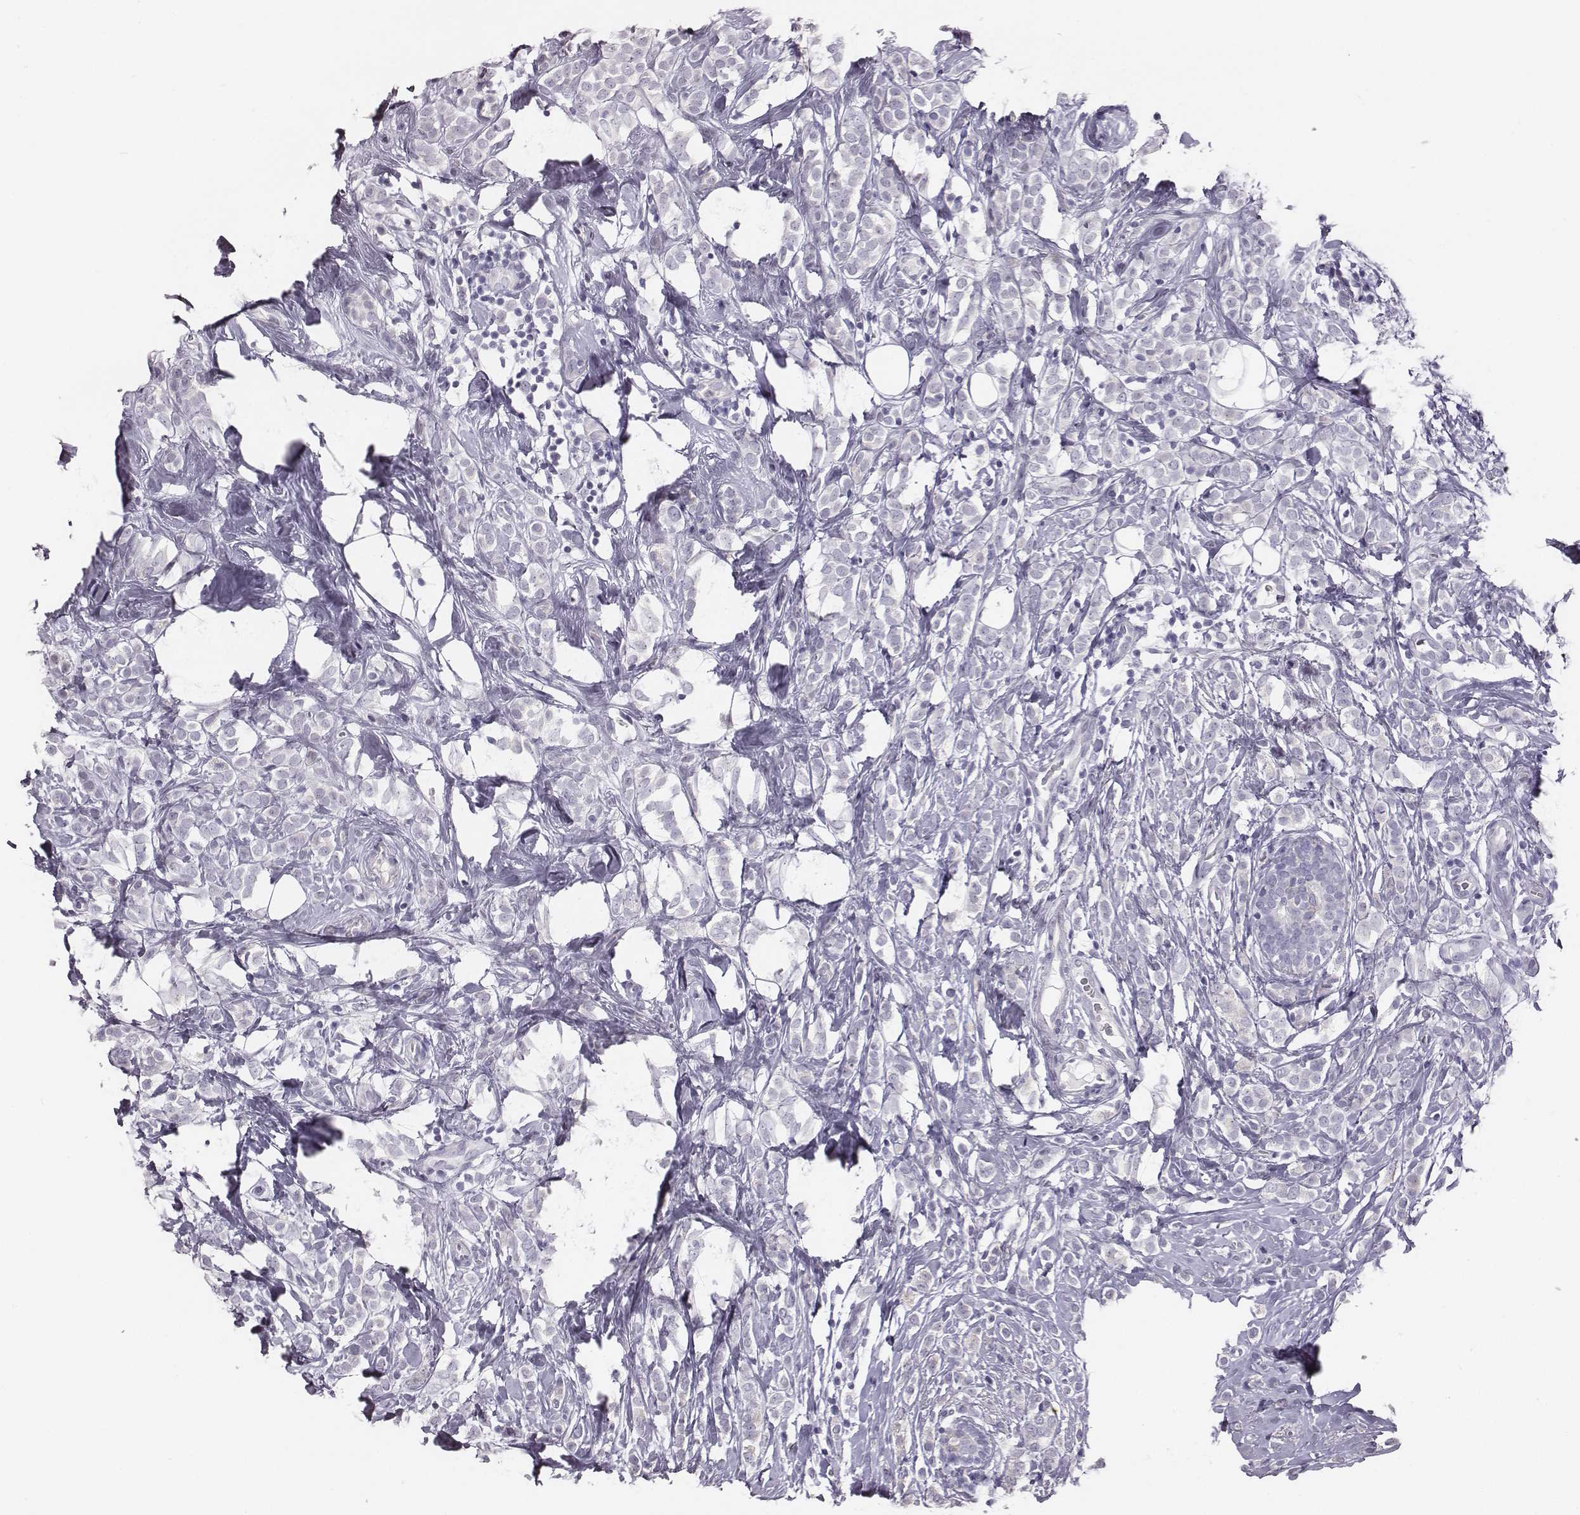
{"staining": {"intensity": "negative", "quantity": "none", "location": "none"}, "tissue": "breast cancer", "cell_type": "Tumor cells", "image_type": "cancer", "snomed": [{"axis": "morphology", "description": "Lobular carcinoma"}, {"axis": "topography", "description": "Breast"}], "caption": "IHC image of neoplastic tissue: lobular carcinoma (breast) stained with DAB shows no significant protein staining in tumor cells.", "gene": "GUCA1A", "patient": {"sex": "female", "age": 49}}